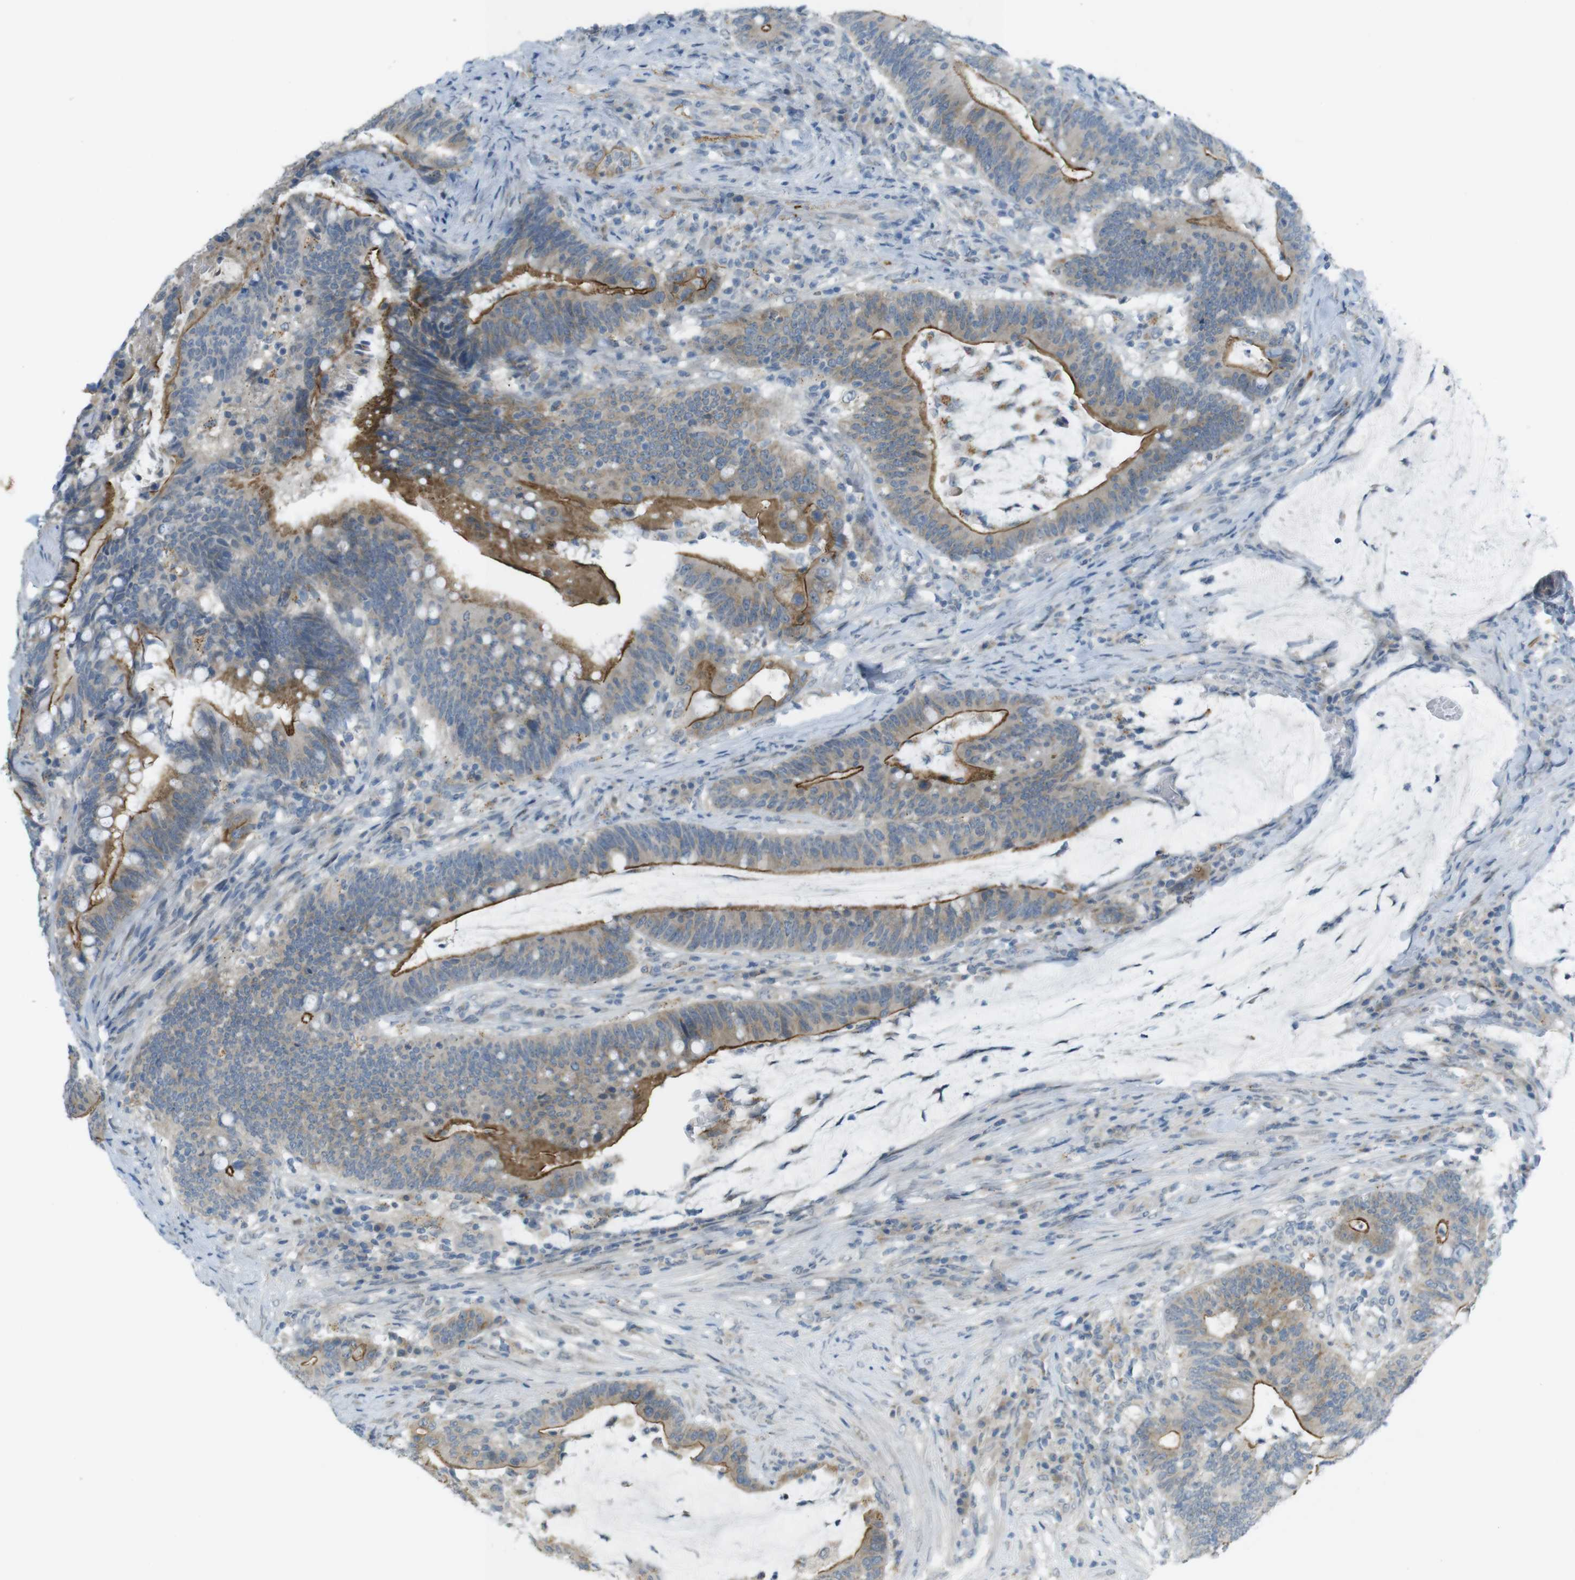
{"staining": {"intensity": "moderate", "quantity": ">75%", "location": "cytoplasmic/membranous"}, "tissue": "colorectal cancer", "cell_type": "Tumor cells", "image_type": "cancer", "snomed": [{"axis": "morphology", "description": "Normal tissue, NOS"}, {"axis": "morphology", "description": "Adenocarcinoma, NOS"}, {"axis": "topography", "description": "Colon"}], "caption": "Immunohistochemical staining of human adenocarcinoma (colorectal) demonstrates medium levels of moderate cytoplasmic/membranous protein positivity in approximately >75% of tumor cells.", "gene": "UGT8", "patient": {"sex": "female", "age": 66}}